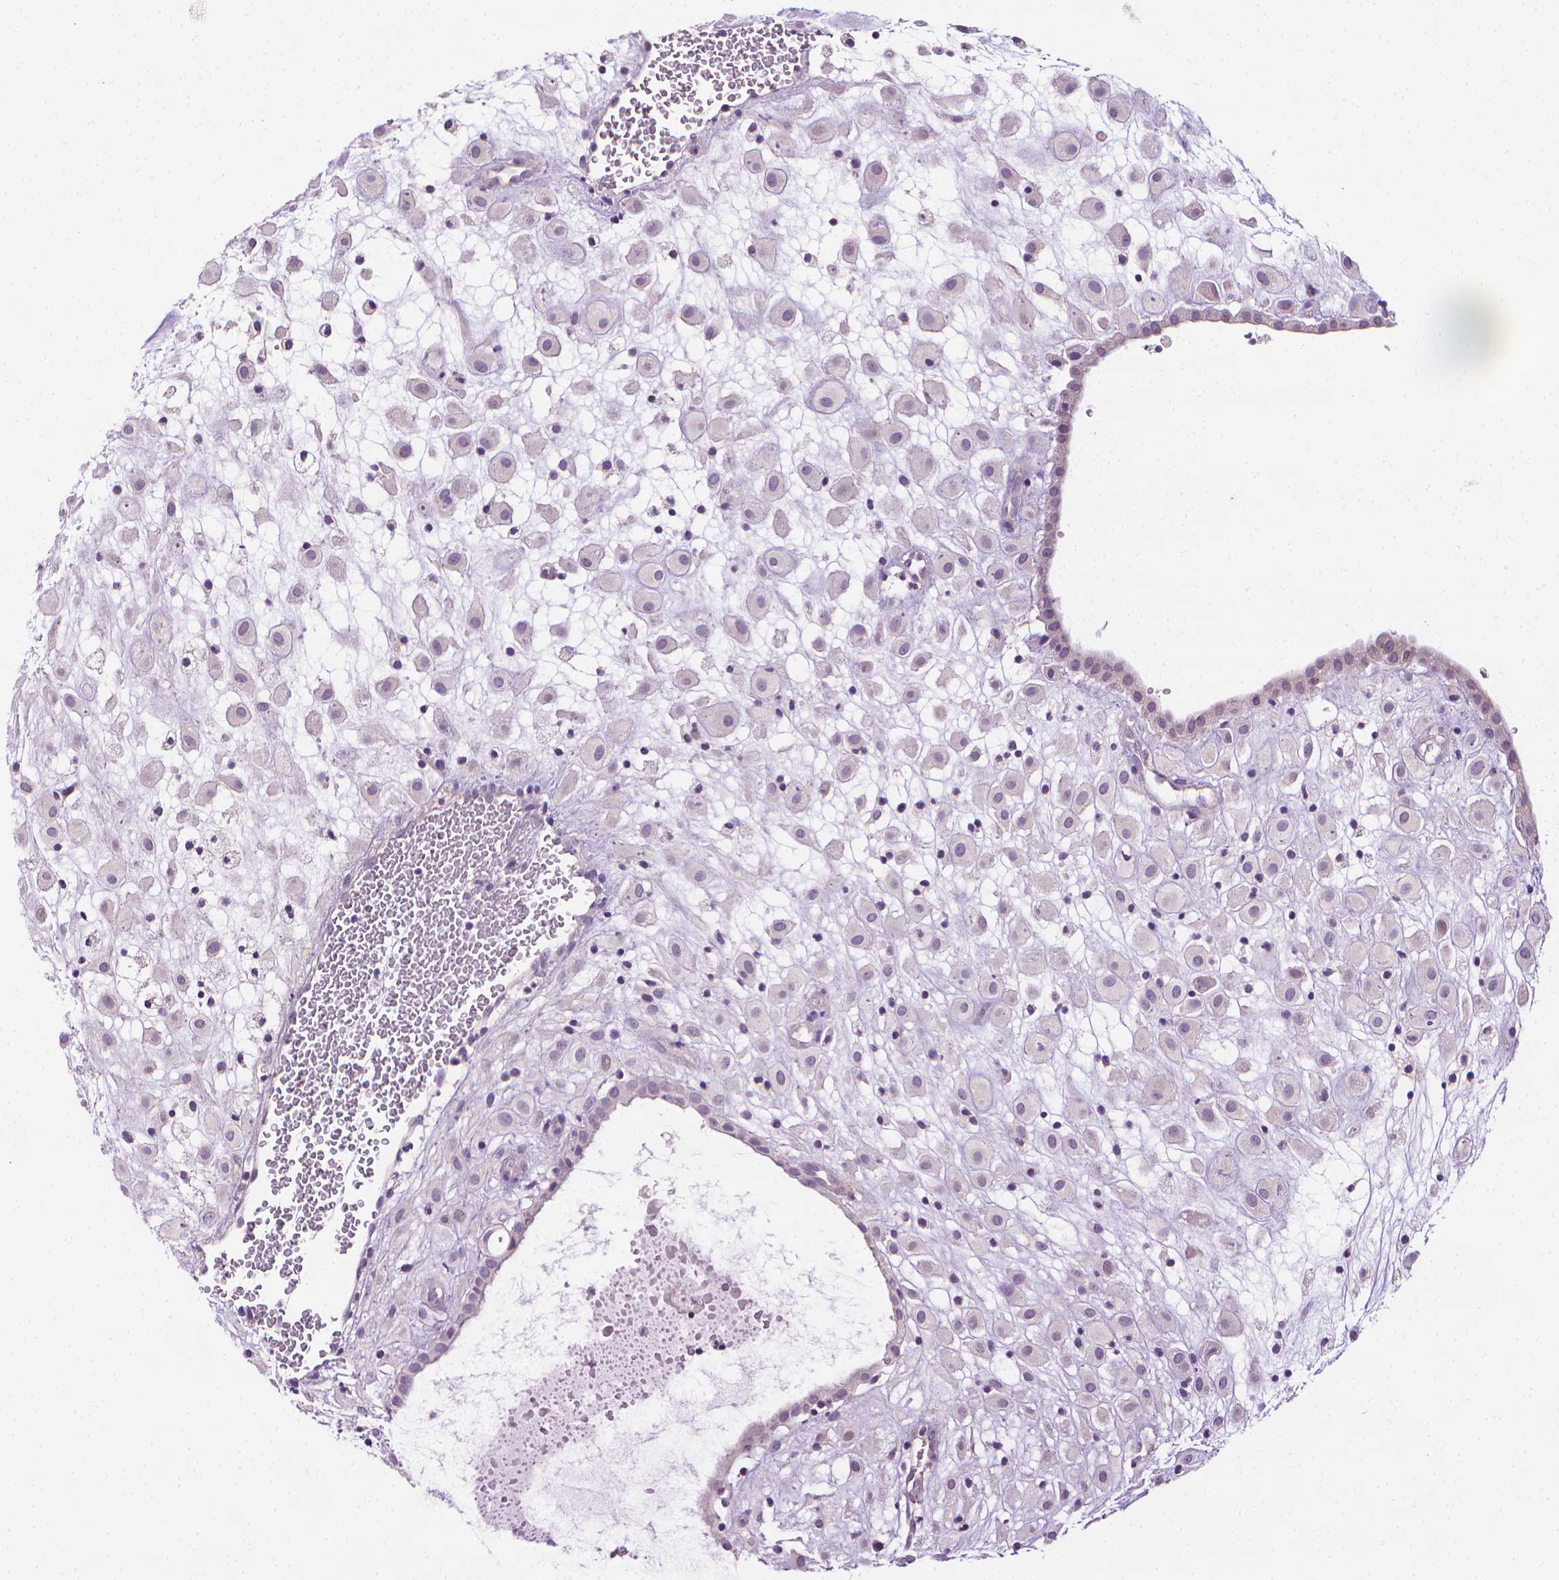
{"staining": {"intensity": "negative", "quantity": "none", "location": "none"}, "tissue": "placenta", "cell_type": "Decidual cells", "image_type": "normal", "snomed": [{"axis": "morphology", "description": "Normal tissue, NOS"}, {"axis": "topography", "description": "Placenta"}], "caption": "Histopathology image shows no protein positivity in decidual cells of benign placenta.", "gene": "MCOLN3", "patient": {"sex": "female", "age": 24}}